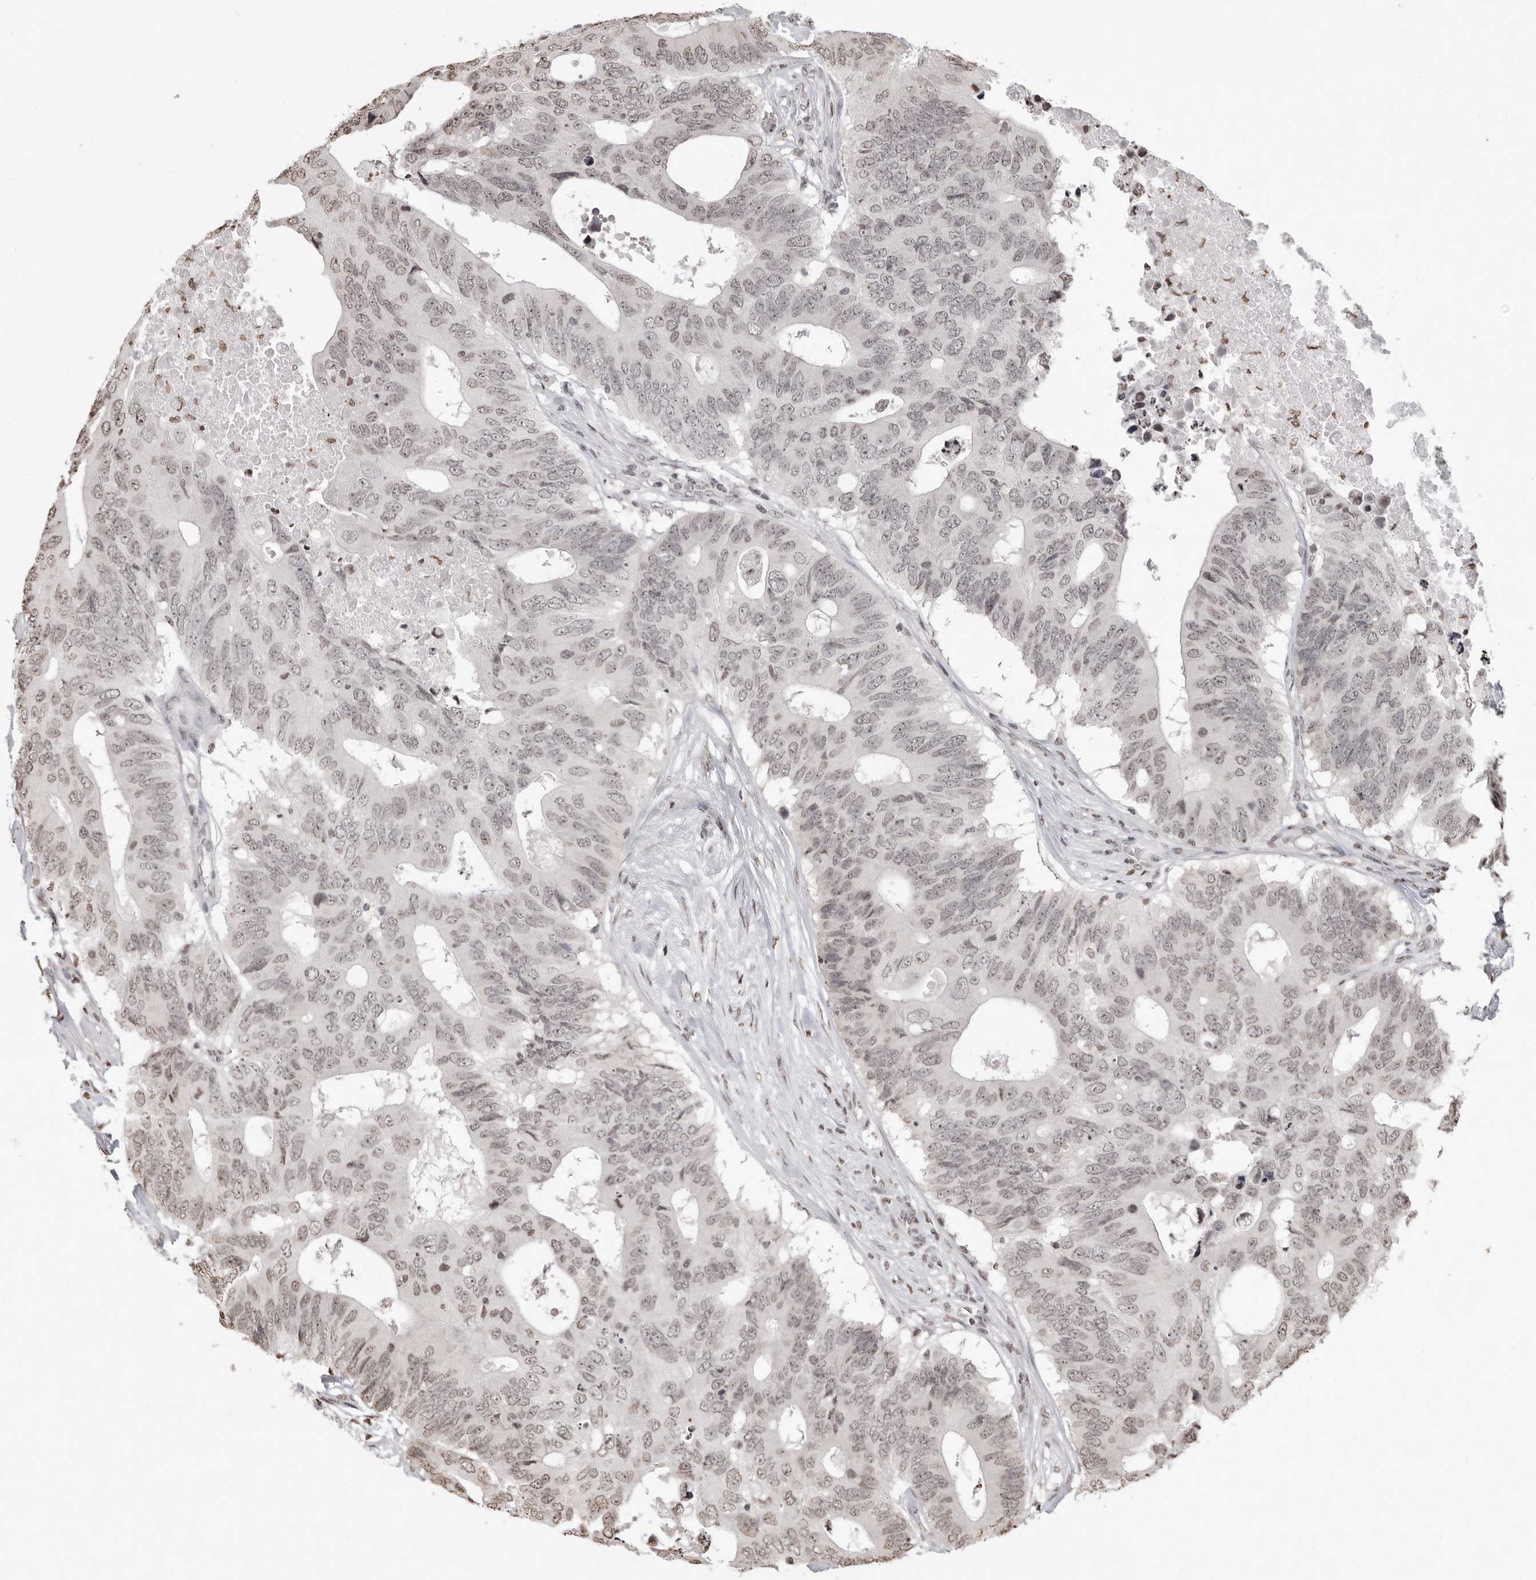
{"staining": {"intensity": "weak", "quantity": "25%-75%", "location": "nuclear"}, "tissue": "colorectal cancer", "cell_type": "Tumor cells", "image_type": "cancer", "snomed": [{"axis": "morphology", "description": "Adenocarcinoma, NOS"}, {"axis": "topography", "description": "Colon"}], "caption": "Colorectal adenocarcinoma stained with a brown dye shows weak nuclear positive expression in about 25%-75% of tumor cells.", "gene": "WDR45", "patient": {"sex": "male", "age": 71}}